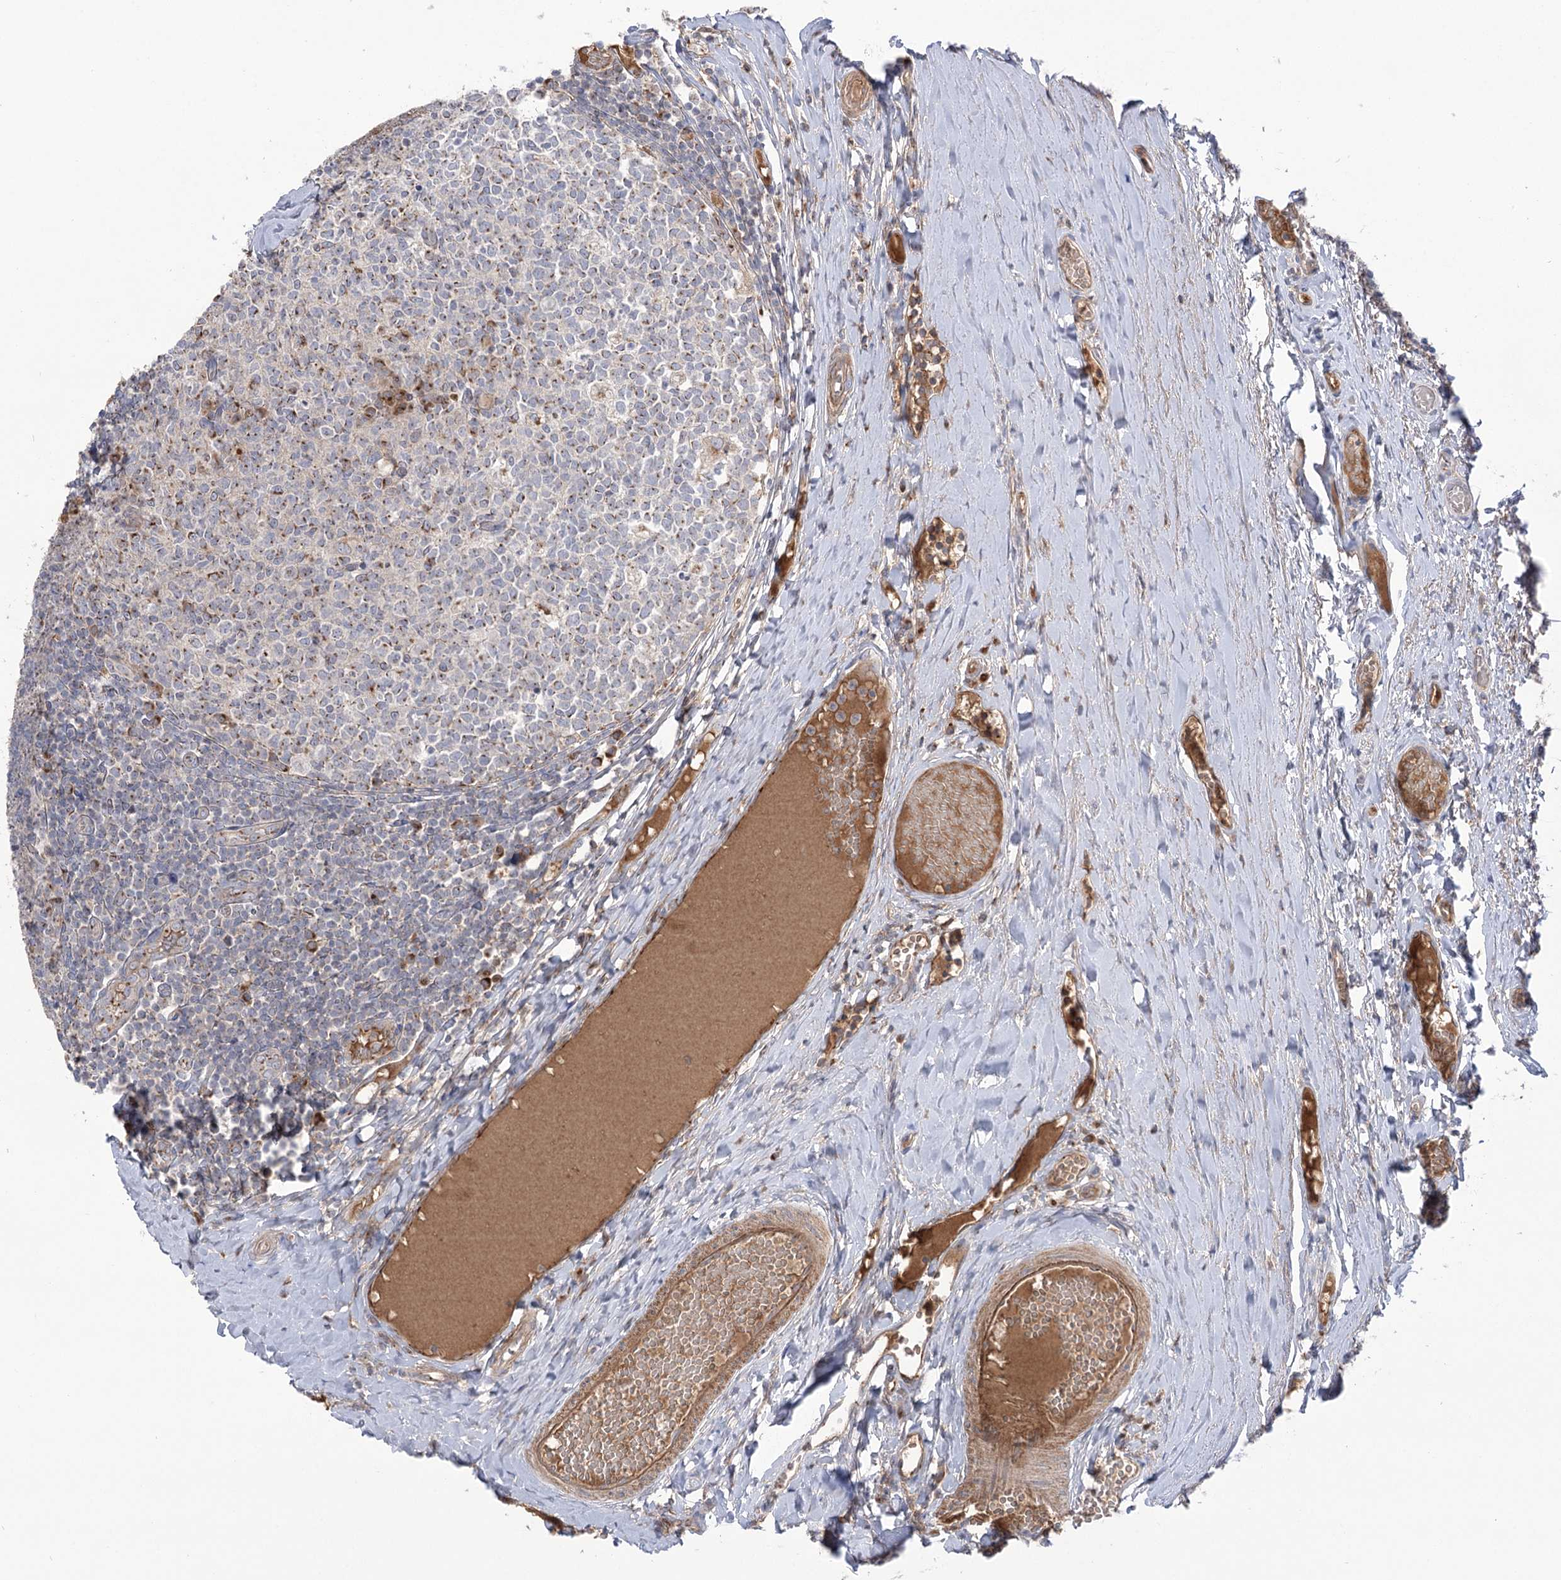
{"staining": {"intensity": "moderate", "quantity": "25%-75%", "location": "cytoplasmic/membranous"}, "tissue": "tonsil", "cell_type": "Germinal center cells", "image_type": "normal", "snomed": [{"axis": "morphology", "description": "Normal tissue, NOS"}, {"axis": "topography", "description": "Tonsil"}], "caption": "Moderate cytoplasmic/membranous positivity is identified in about 25%-75% of germinal center cells in benign tonsil.", "gene": "GBF1", "patient": {"sex": "female", "age": 19}}